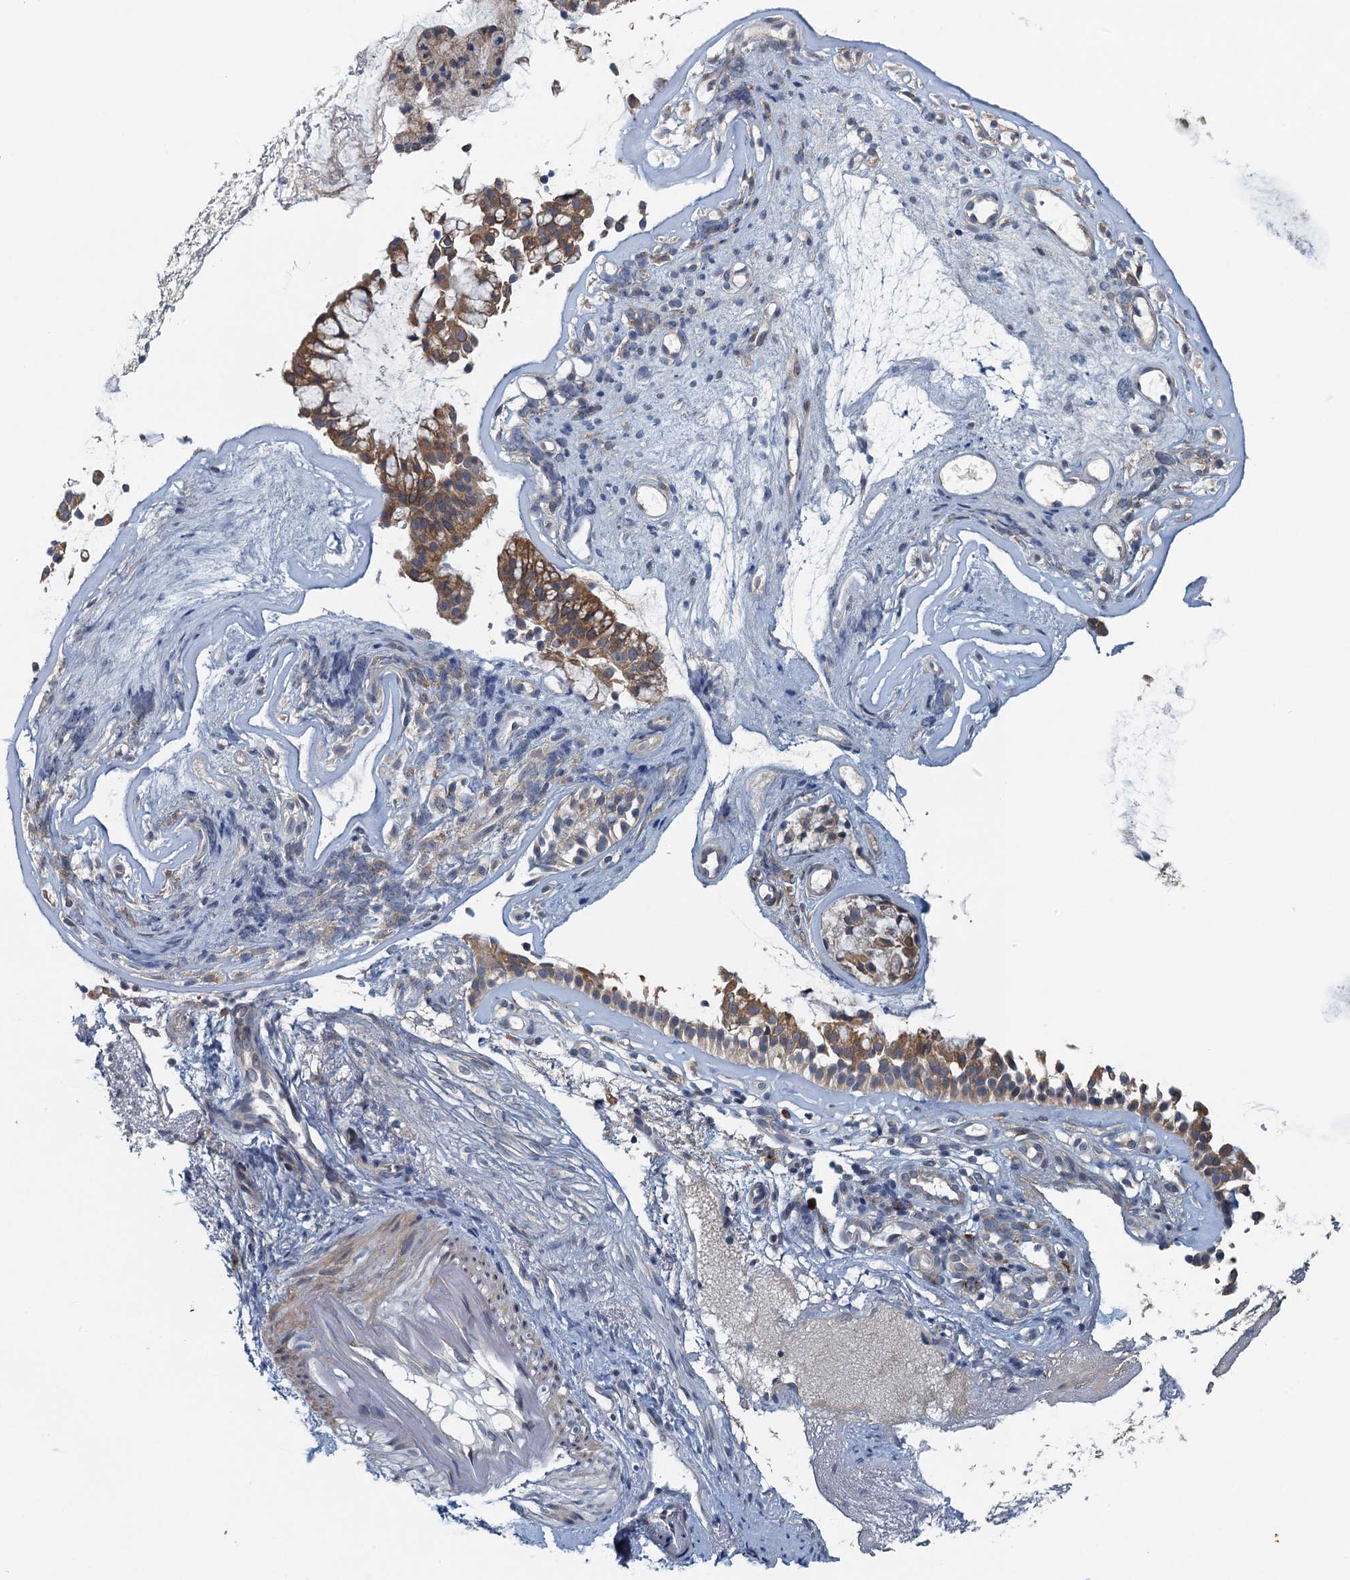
{"staining": {"intensity": "moderate", "quantity": ">75%", "location": "cytoplasmic/membranous"}, "tissue": "nasopharynx", "cell_type": "Respiratory epithelial cells", "image_type": "normal", "snomed": [{"axis": "morphology", "description": "Normal tissue, NOS"}, {"axis": "topography", "description": "Nasopharynx"}], "caption": "The micrograph exhibits staining of unremarkable nasopharynx, revealing moderate cytoplasmic/membranous protein expression (brown color) within respiratory epithelial cells.", "gene": "ALG2", "patient": {"sex": "female", "age": 39}}